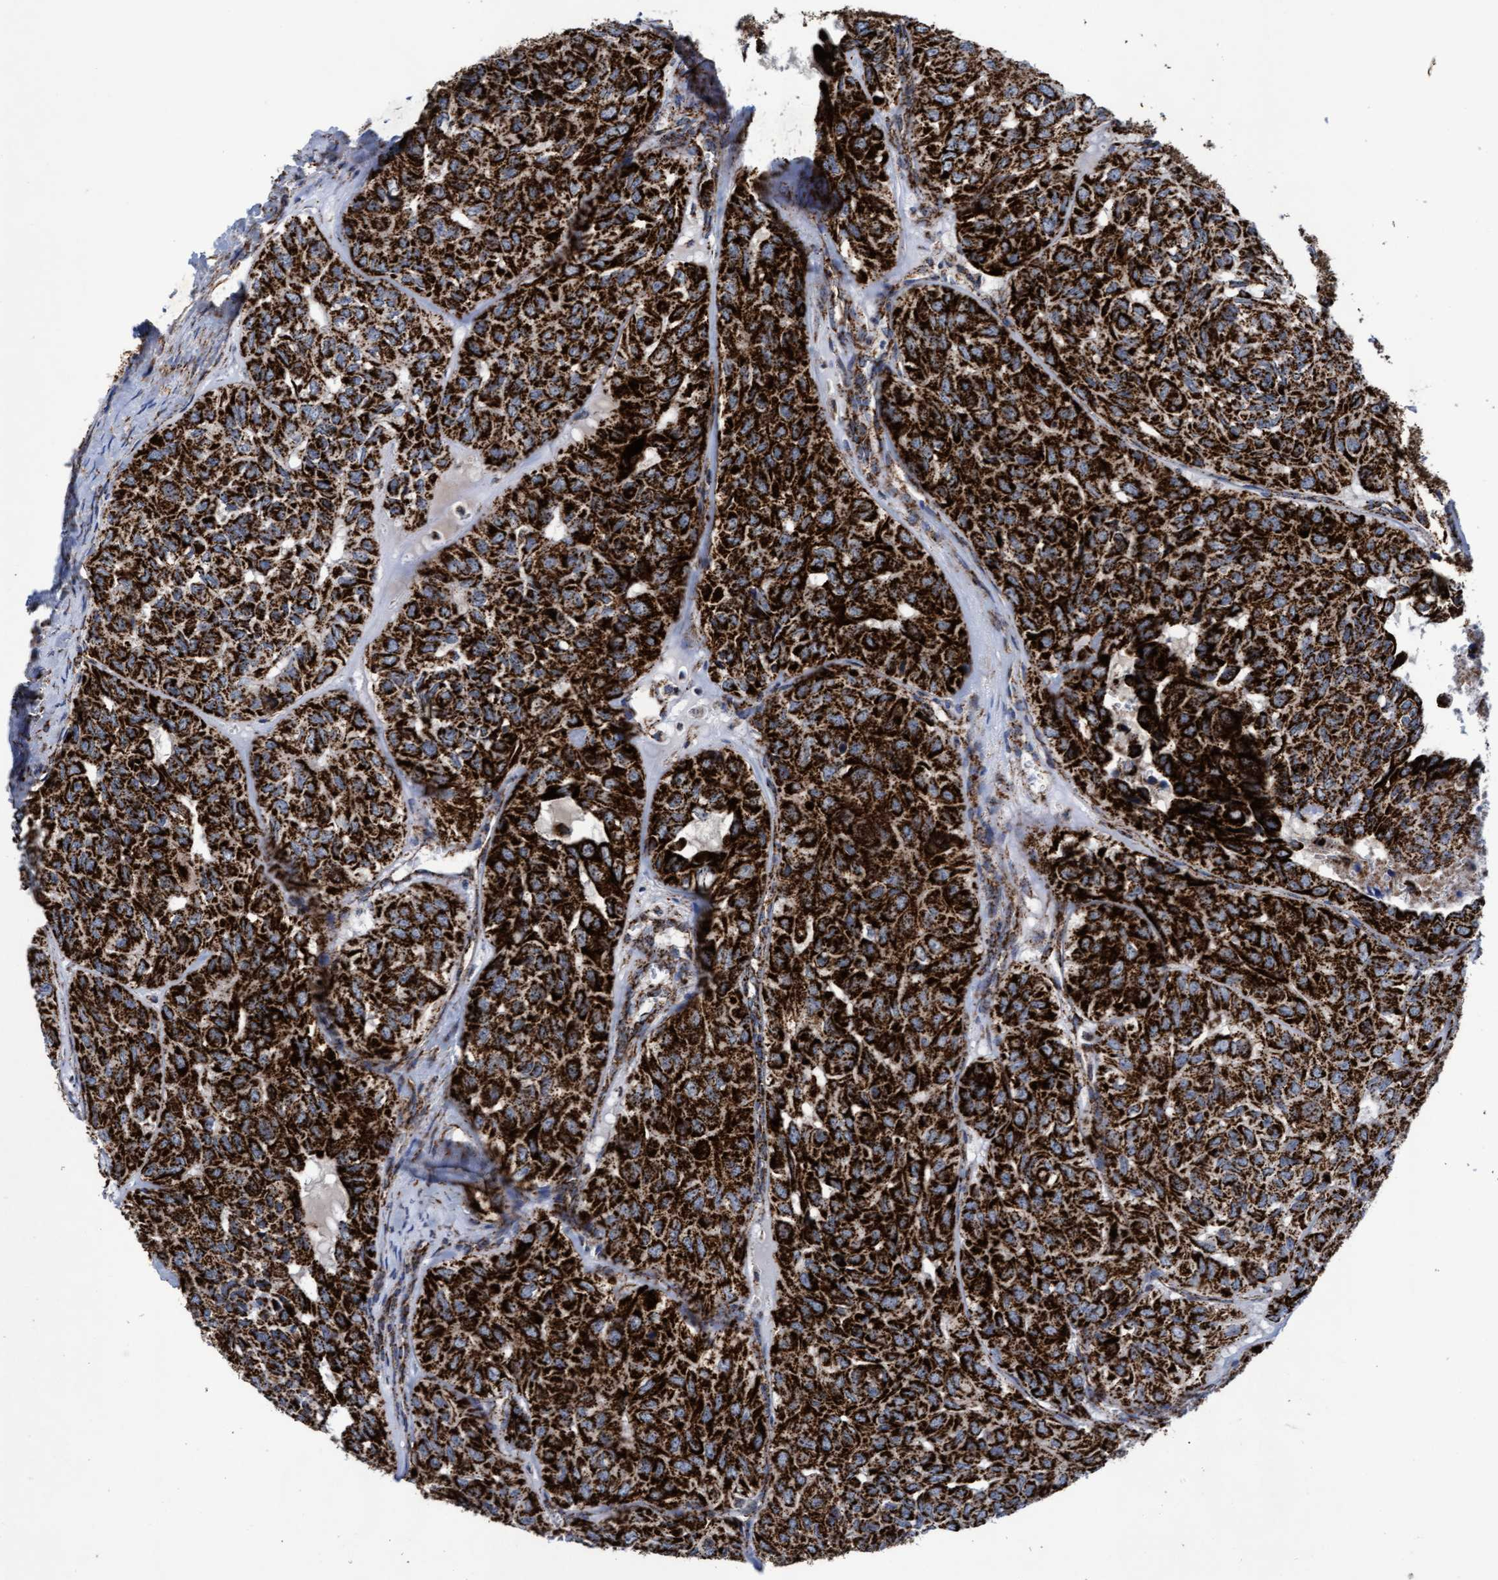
{"staining": {"intensity": "strong", "quantity": ">75%", "location": "cytoplasmic/membranous"}, "tissue": "head and neck cancer", "cell_type": "Tumor cells", "image_type": "cancer", "snomed": [{"axis": "morphology", "description": "Adenocarcinoma, NOS"}, {"axis": "topography", "description": "Salivary gland, NOS"}, {"axis": "topography", "description": "Head-Neck"}], "caption": "Human adenocarcinoma (head and neck) stained for a protein (brown) reveals strong cytoplasmic/membranous positive expression in about >75% of tumor cells.", "gene": "MRPL38", "patient": {"sex": "female", "age": 76}}